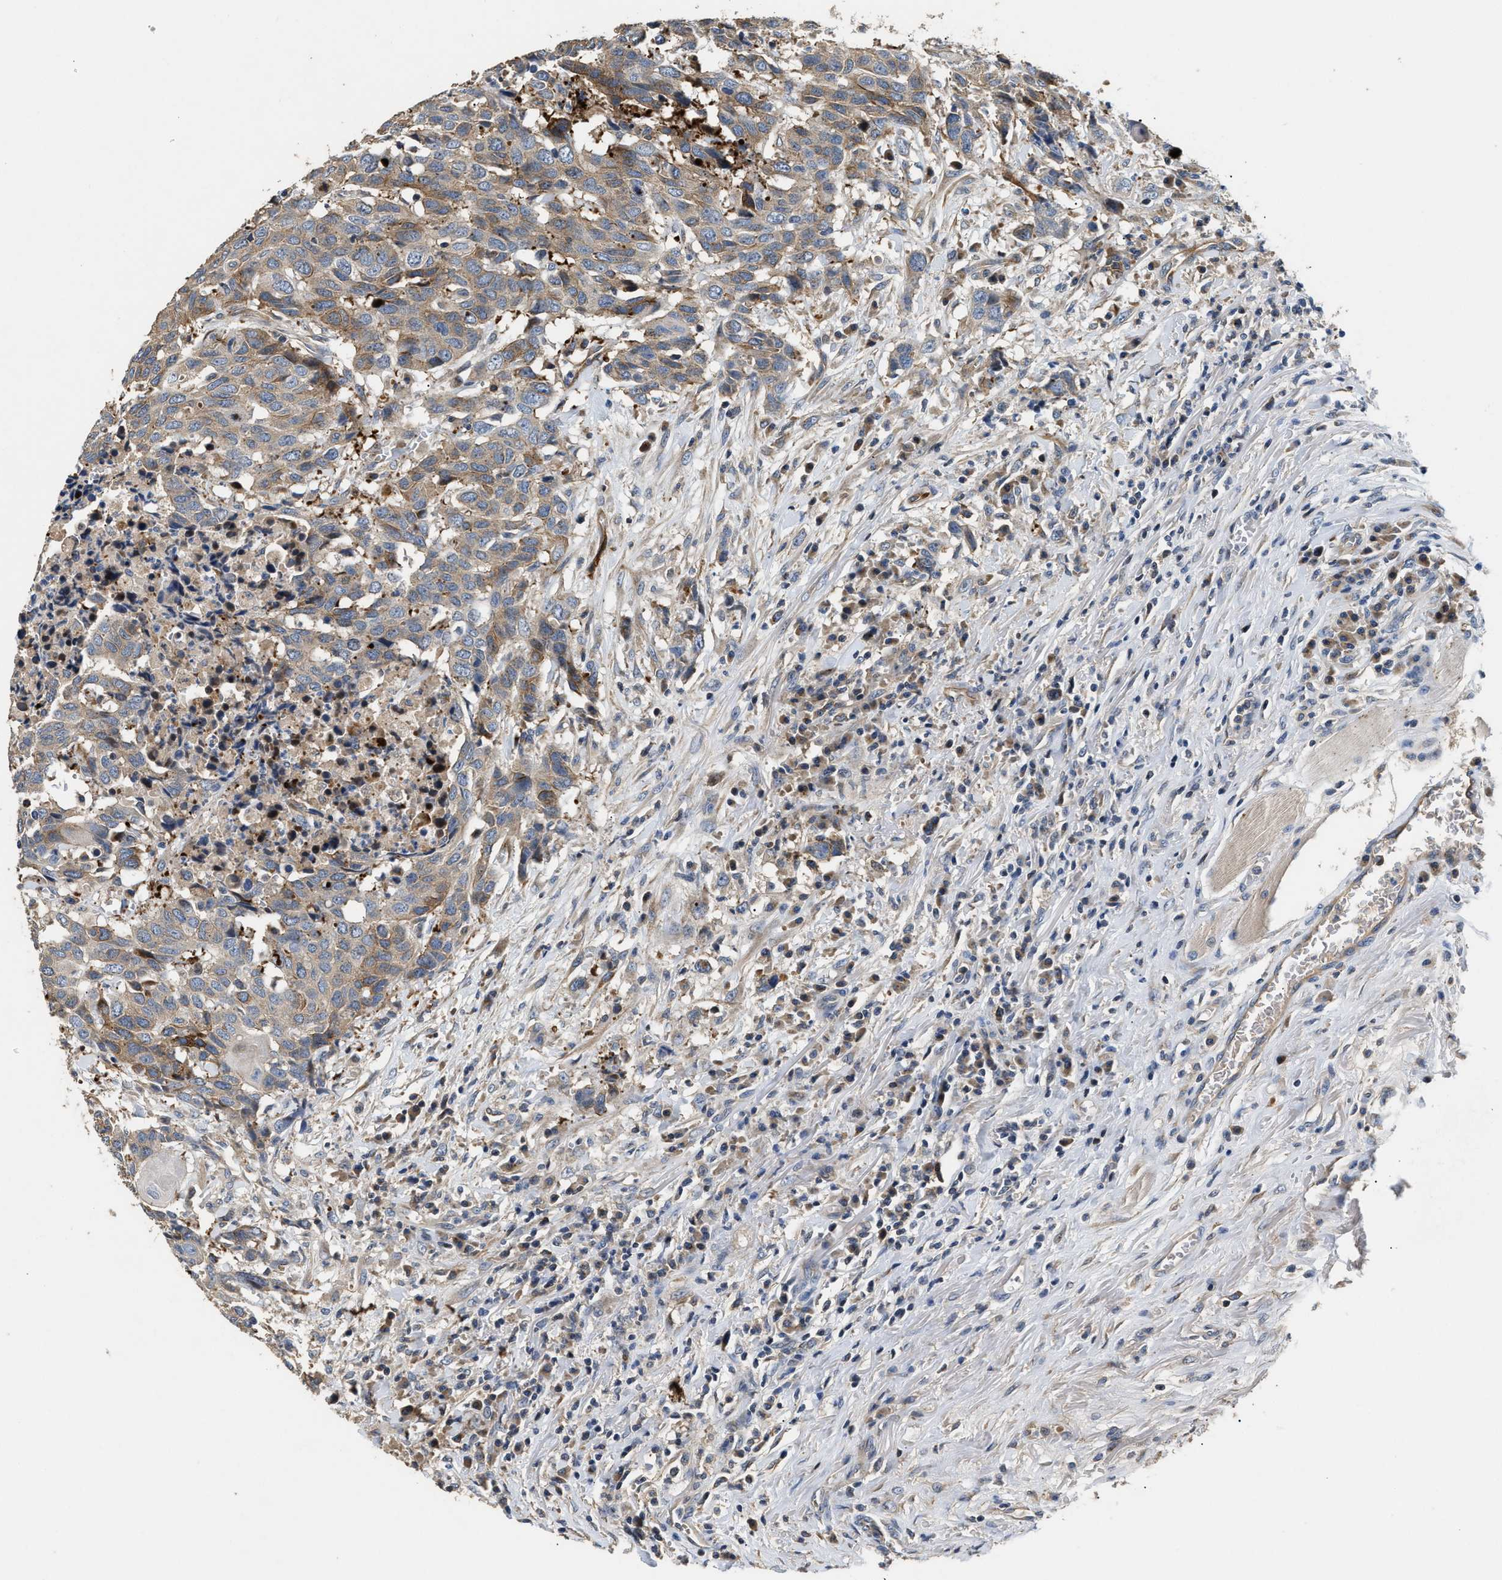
{"staining": {"intensity": "weak", "quantity": "25%-75%", "location": "cytoplasmic/membranous"}, "tissue": "head and neck cancer", "cell_type": "Tumor cells", "image_type": "cancer", "snomed": [{"axis": "morphology", "description": "Squamous cell carcinoma, NOS"}, {"axis": "topography", "description": "Head-Neck"}], "caption": "Immunohistochemistry micrograph of head and neck cancer (squamous cell carcinoma) stained for a protein (brown), which shows low levels of weak cytoplasmic/membranous staining in about 25%-75% of tumor cells.", "gene": "IL17RC", "patient": {"sex": "male", "age": 66}}